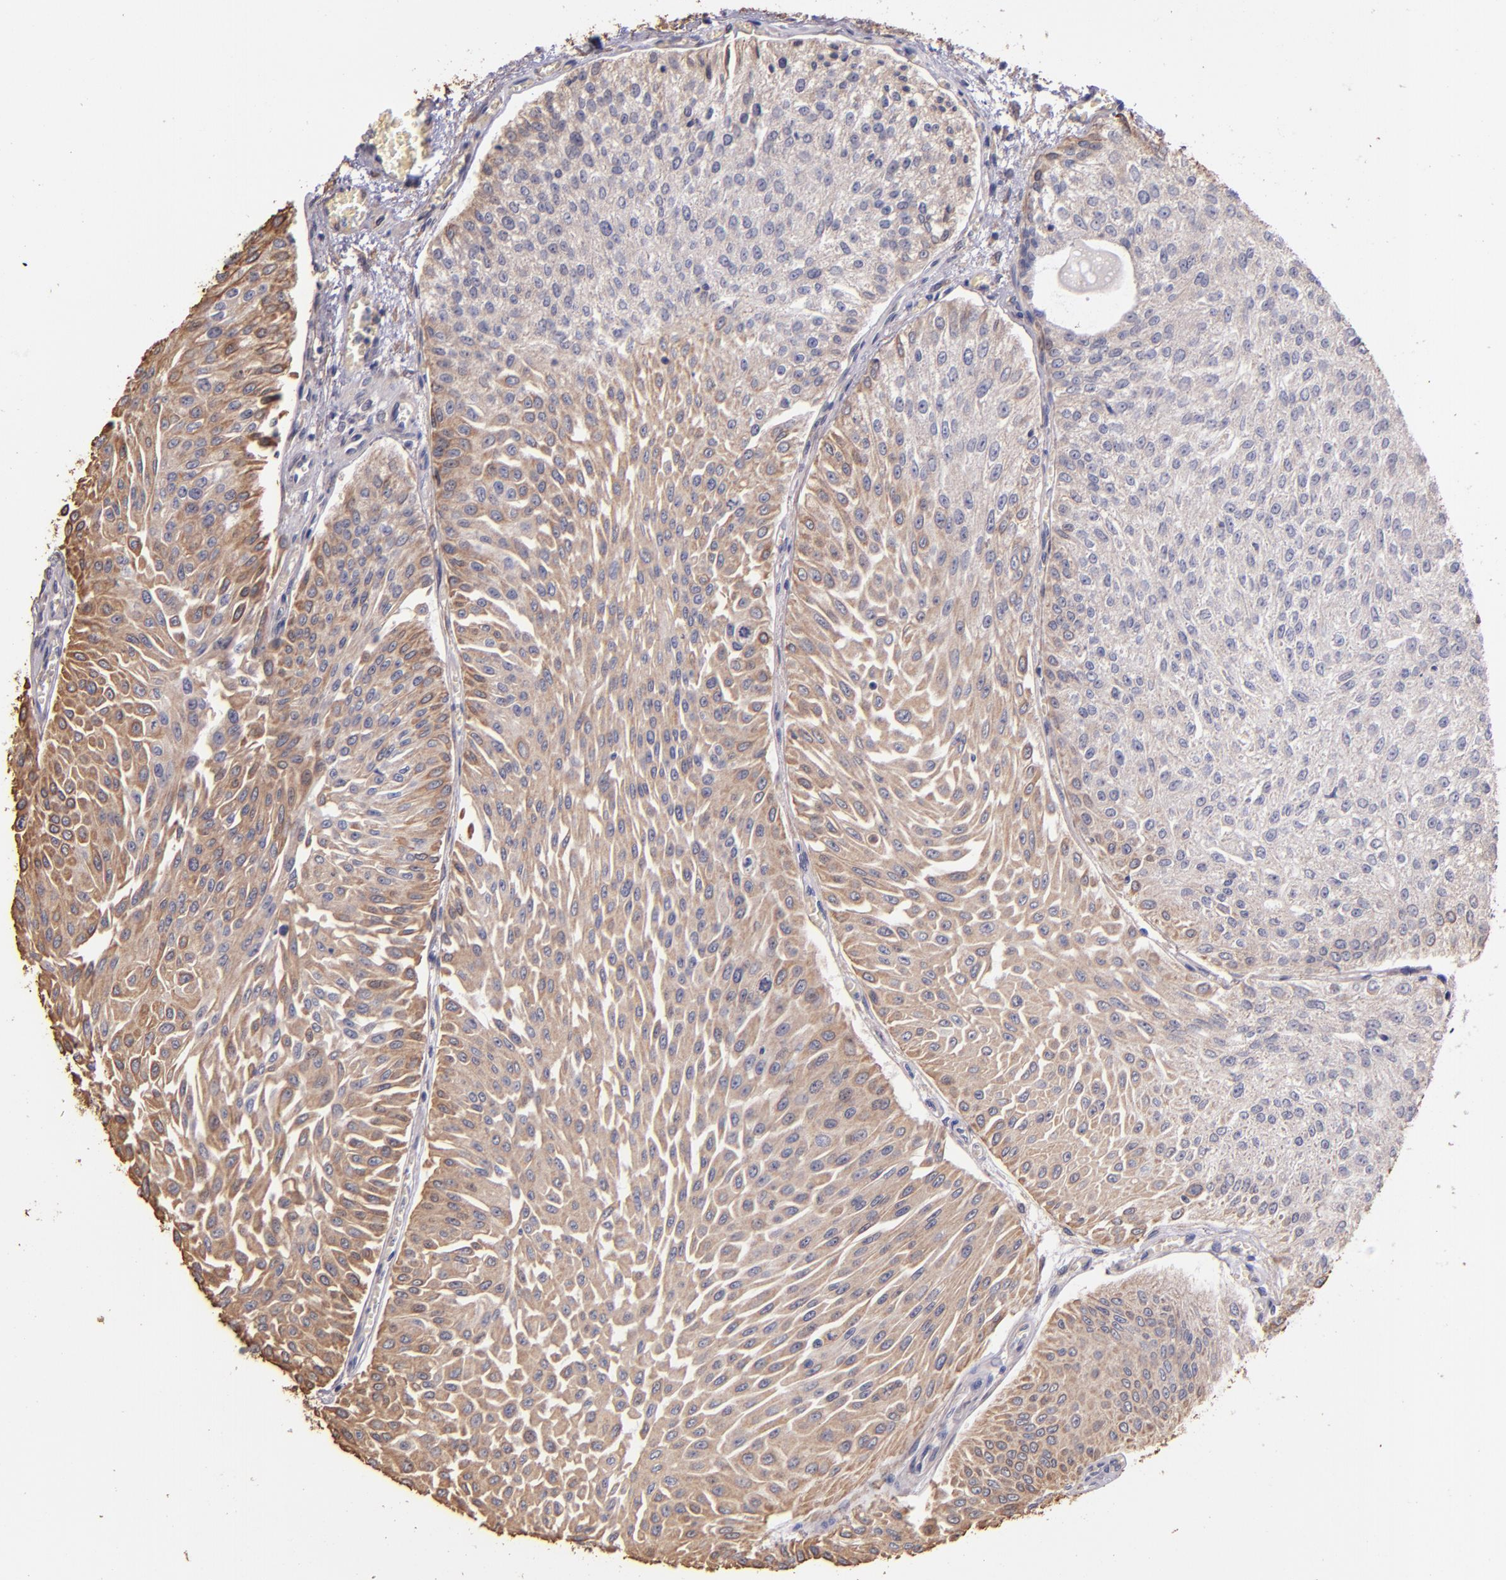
{"staining": {"intensity": "moderate", "quantity": ">75%", "location": "cytoplasmic/membranous"}, "tissue": "urothelial cancer", "cell_type": "Tumor cells", "image_type": "cancer", "snomed": [{"axis": "morphology", "description": "Urothelial carcinoma, Low grade"}, {"axis": "topography", "description": "Urinary bladder"}], "caption": "High-power microscopy captured an immunohistochemistry (IHC) image of urothelial cancer, revealing moderate cytoplasmic/membranous expression in about >75% of tumor cells. Nuclei are stained in blue.", "gene": "SHC1", "patient": {"sex": "male", "age": 86}}